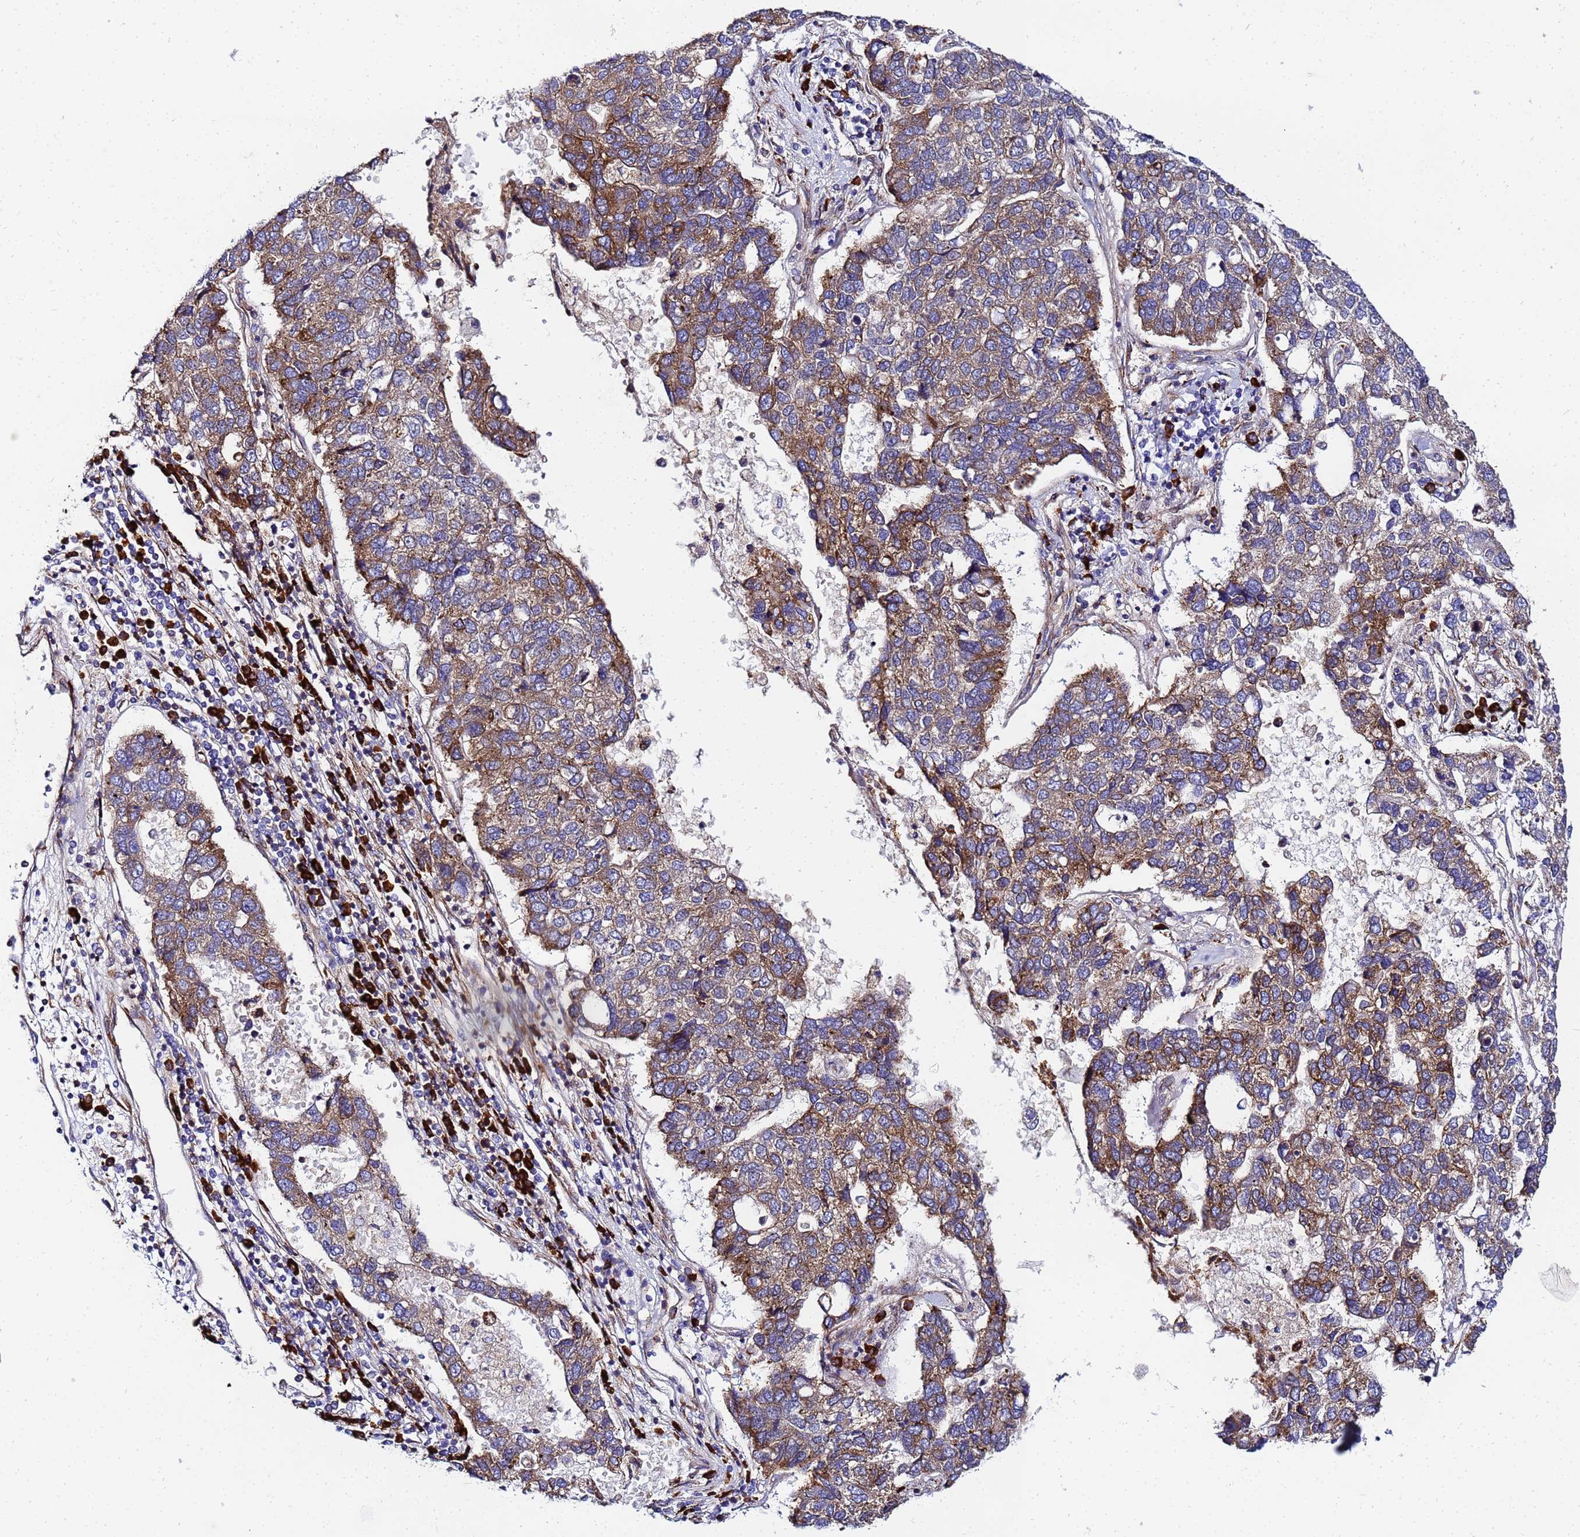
{"staining": {"intensity": "moderate", "quantity": "25%-75%", "location": "cytoplasmic/membranous"}, "tissue": "pancreatic cancer", "cell_type": "Tumor cells", "image_type": "cancer", "snomed": [{"axis": "morphology", "description": "Adenocarcinoma, NOS"}, {"axis": "topography", "description": "Pancreas"}], "caption": "Human pancreatic cancer stained for a protein (brown) displays moderate cytoplasmic/membranous positive positivity in about 25%-75% of tumor cells.", "gene": "POM121", "patient": {"sex": "female", "age": 61}}